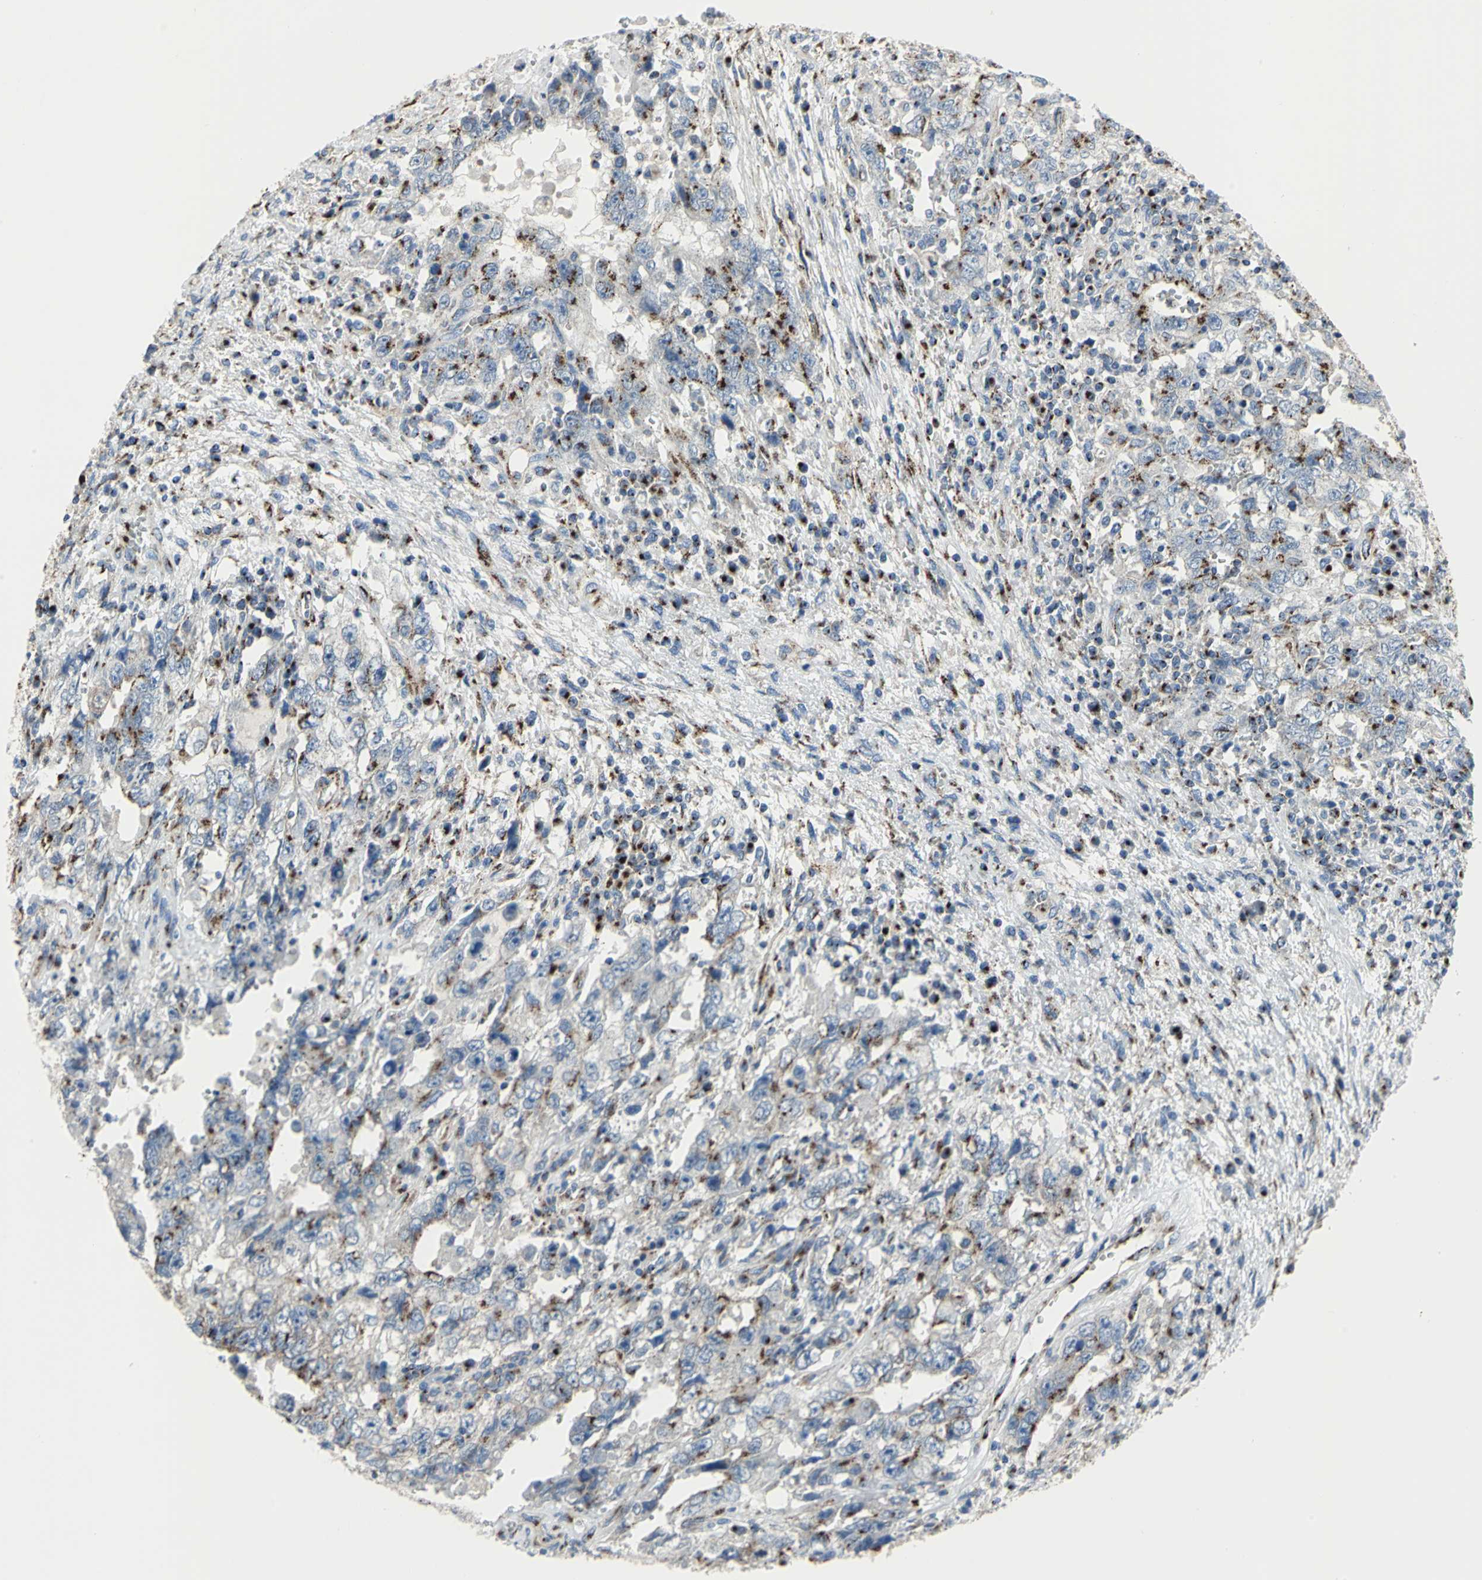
{"staining": {"intensity": "strong", "quantity": "25%-75%", "location": "cytoplasmic/membranous"}, "tissue": "testis cancer", "cell_type": "Tumor cells", "image_type": "cancer", "snomed": [{"axis": "morphology", "description": "Carcinoma, Embryonal, NOS"}, {"axis": "topography", "description": "Testis"}], "caption": "IHC photomicrograph of neoplastic tissue: testis cancer (embryonal carcinoma) stained using immunohistochemistry (IHC) displays high levels of strong protein expression localized specifically in the cytoplasmic/membranous of tumor cells, appearing as a cytoplasmic/membranous brown color.", "gene": "GPR3", "patient": {"sex": "male", "age": 26}}